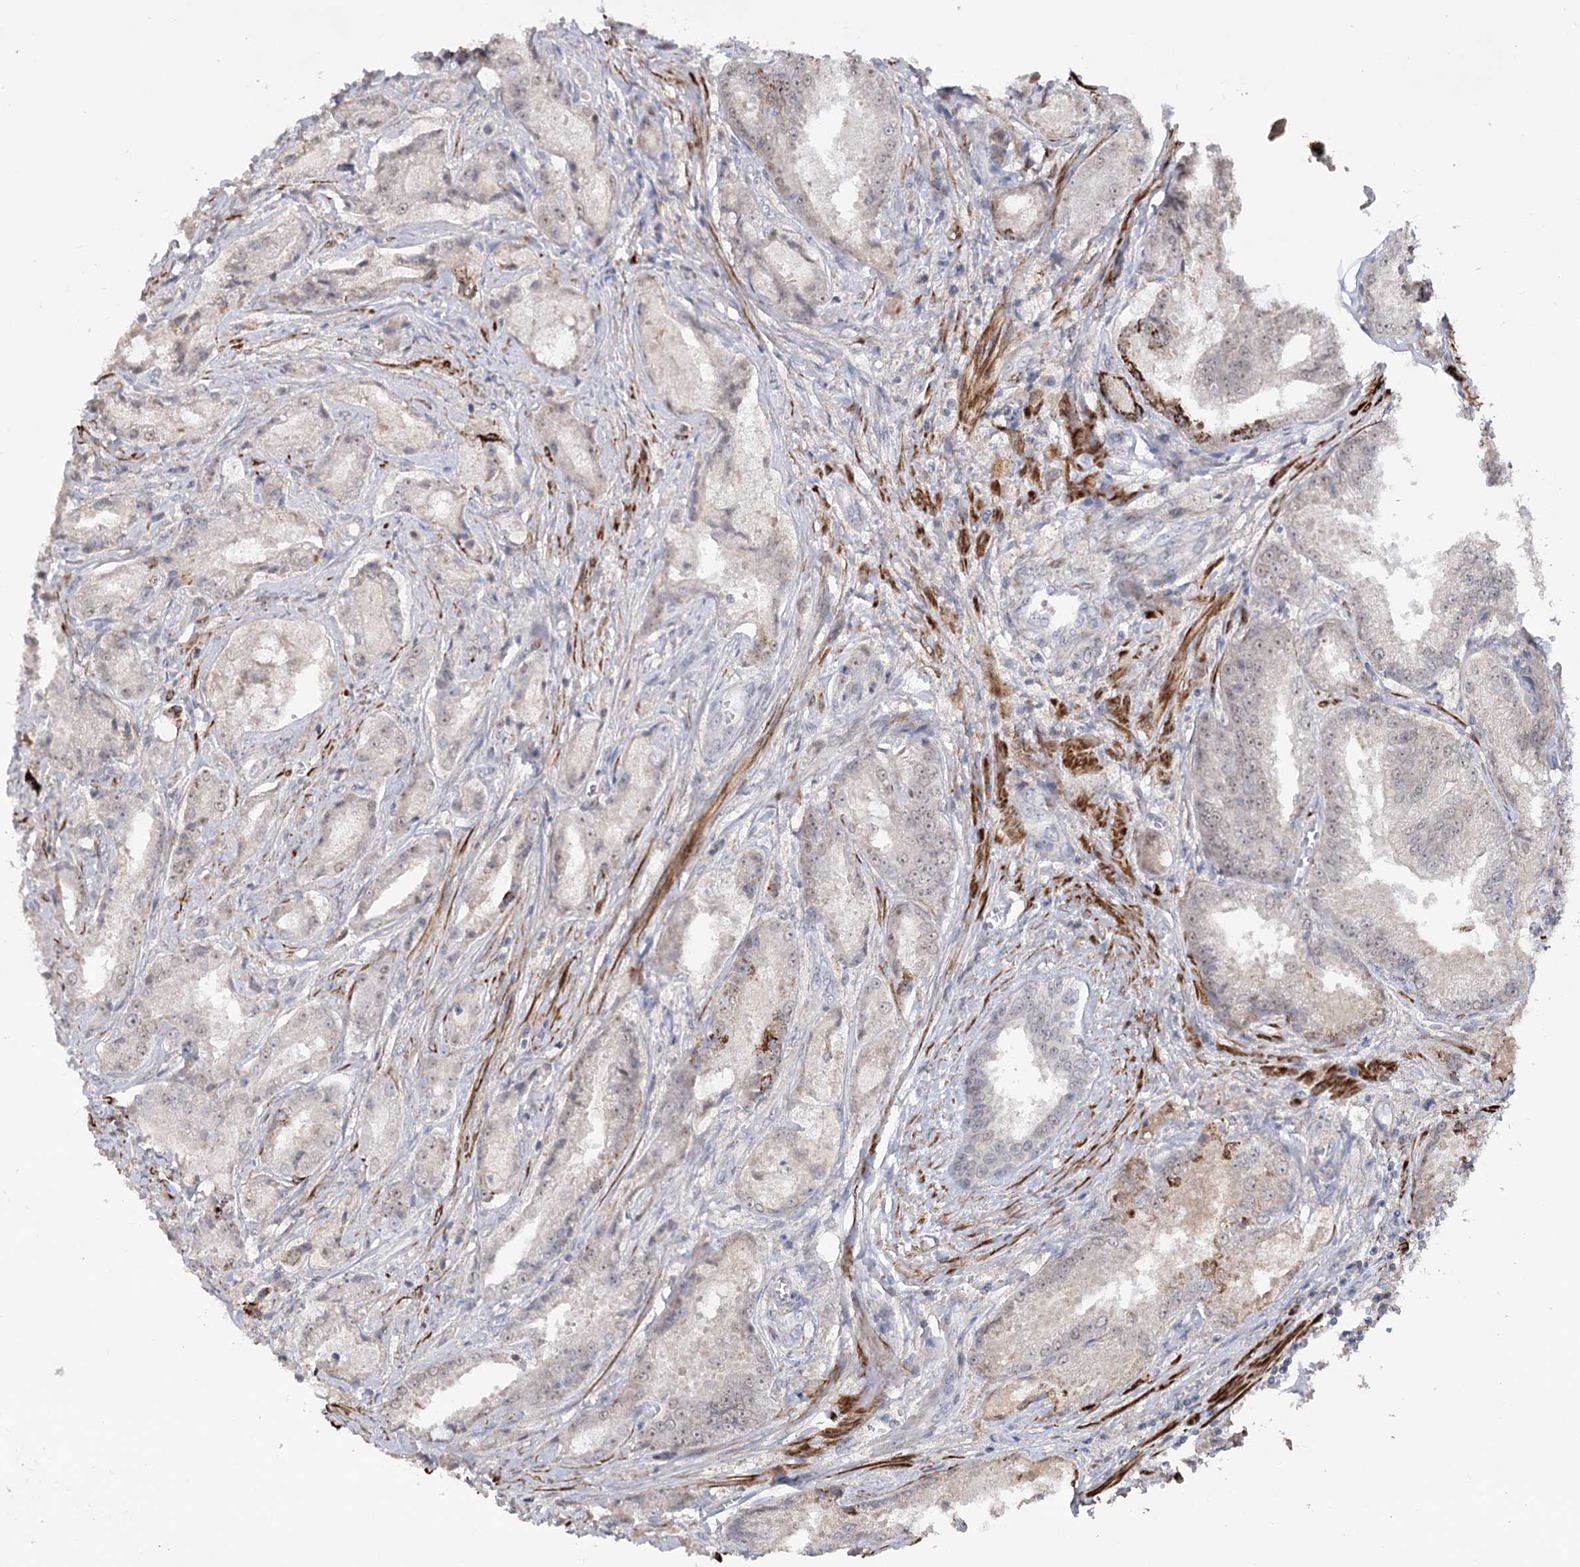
{"staining": {"intensity": "negative", "quantity": "none", "location": "none"}, "tissue": "prostate cancer", "cell_type": "Tumor cells", "image_type": "cancer", "snomed": [{"axis": "morphology", "description": "Adenocarcinoma, High grade"}, {"axis": "topography", "description": "Prostate"}], "caption": "This photomicrograph is of prostate cancer (high-grade adenocarcinoma) stained with immunohistochemistry to label a protein in brown with the nuclei are counter-stained blue. There is no expression in tumor cells.", "gene": "ZSCAN23", "patient": {"sex": "male", "age": 72}}